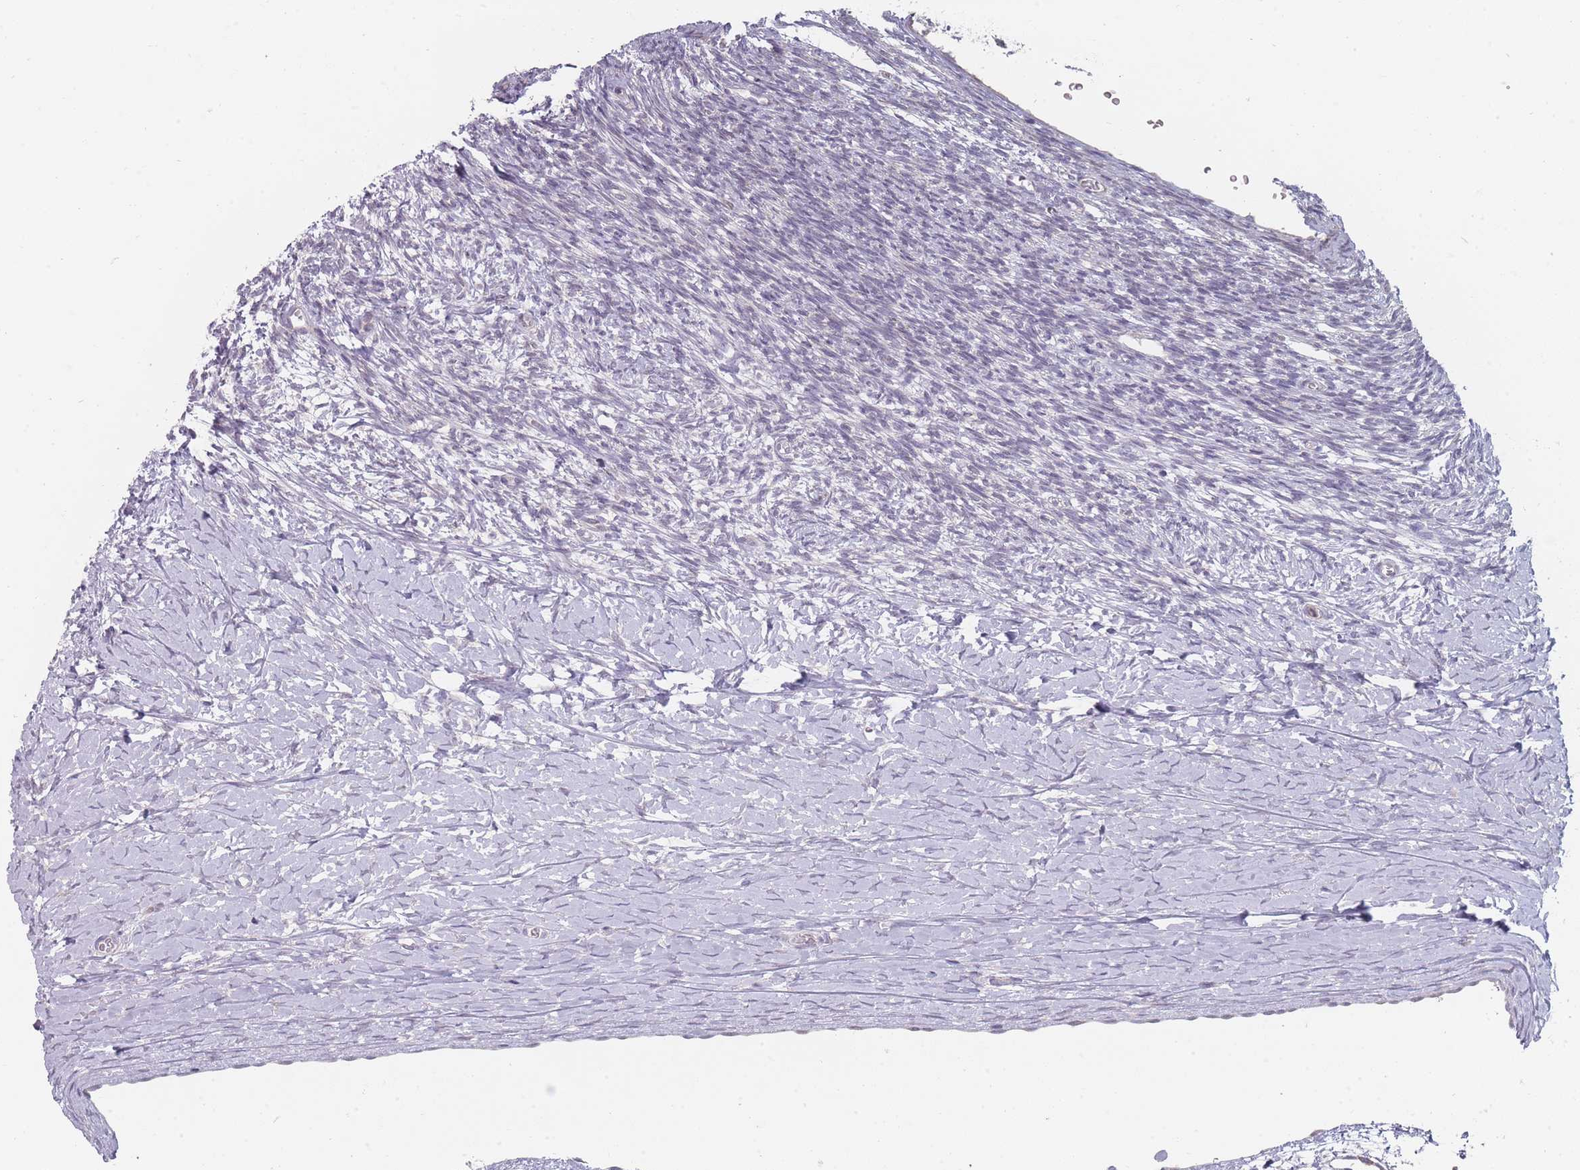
{"staining": {"intensity": "negative", "quantity": "none", "location": "none"}, "tissue": "ovary", "cell_type": "Ovarian stroma cells", "image_type": "normal", "snomed": [{"axis": "morphology", "description": "Normal tissue, NOS"}, {"axis": "topography", "description": "Ovary"}], "caption": "This histopathology image is of unremarkable ovary stained with immunohistochemistry (IHC) to label a protein in brown with the nuclei are counter-stained blue. There is no positivity in ovarian stroma cells. (IHC, brightfield microscopy, high magnification).", "gene": "PCDH12", "patient": {"sex": "female", "age": 39}}